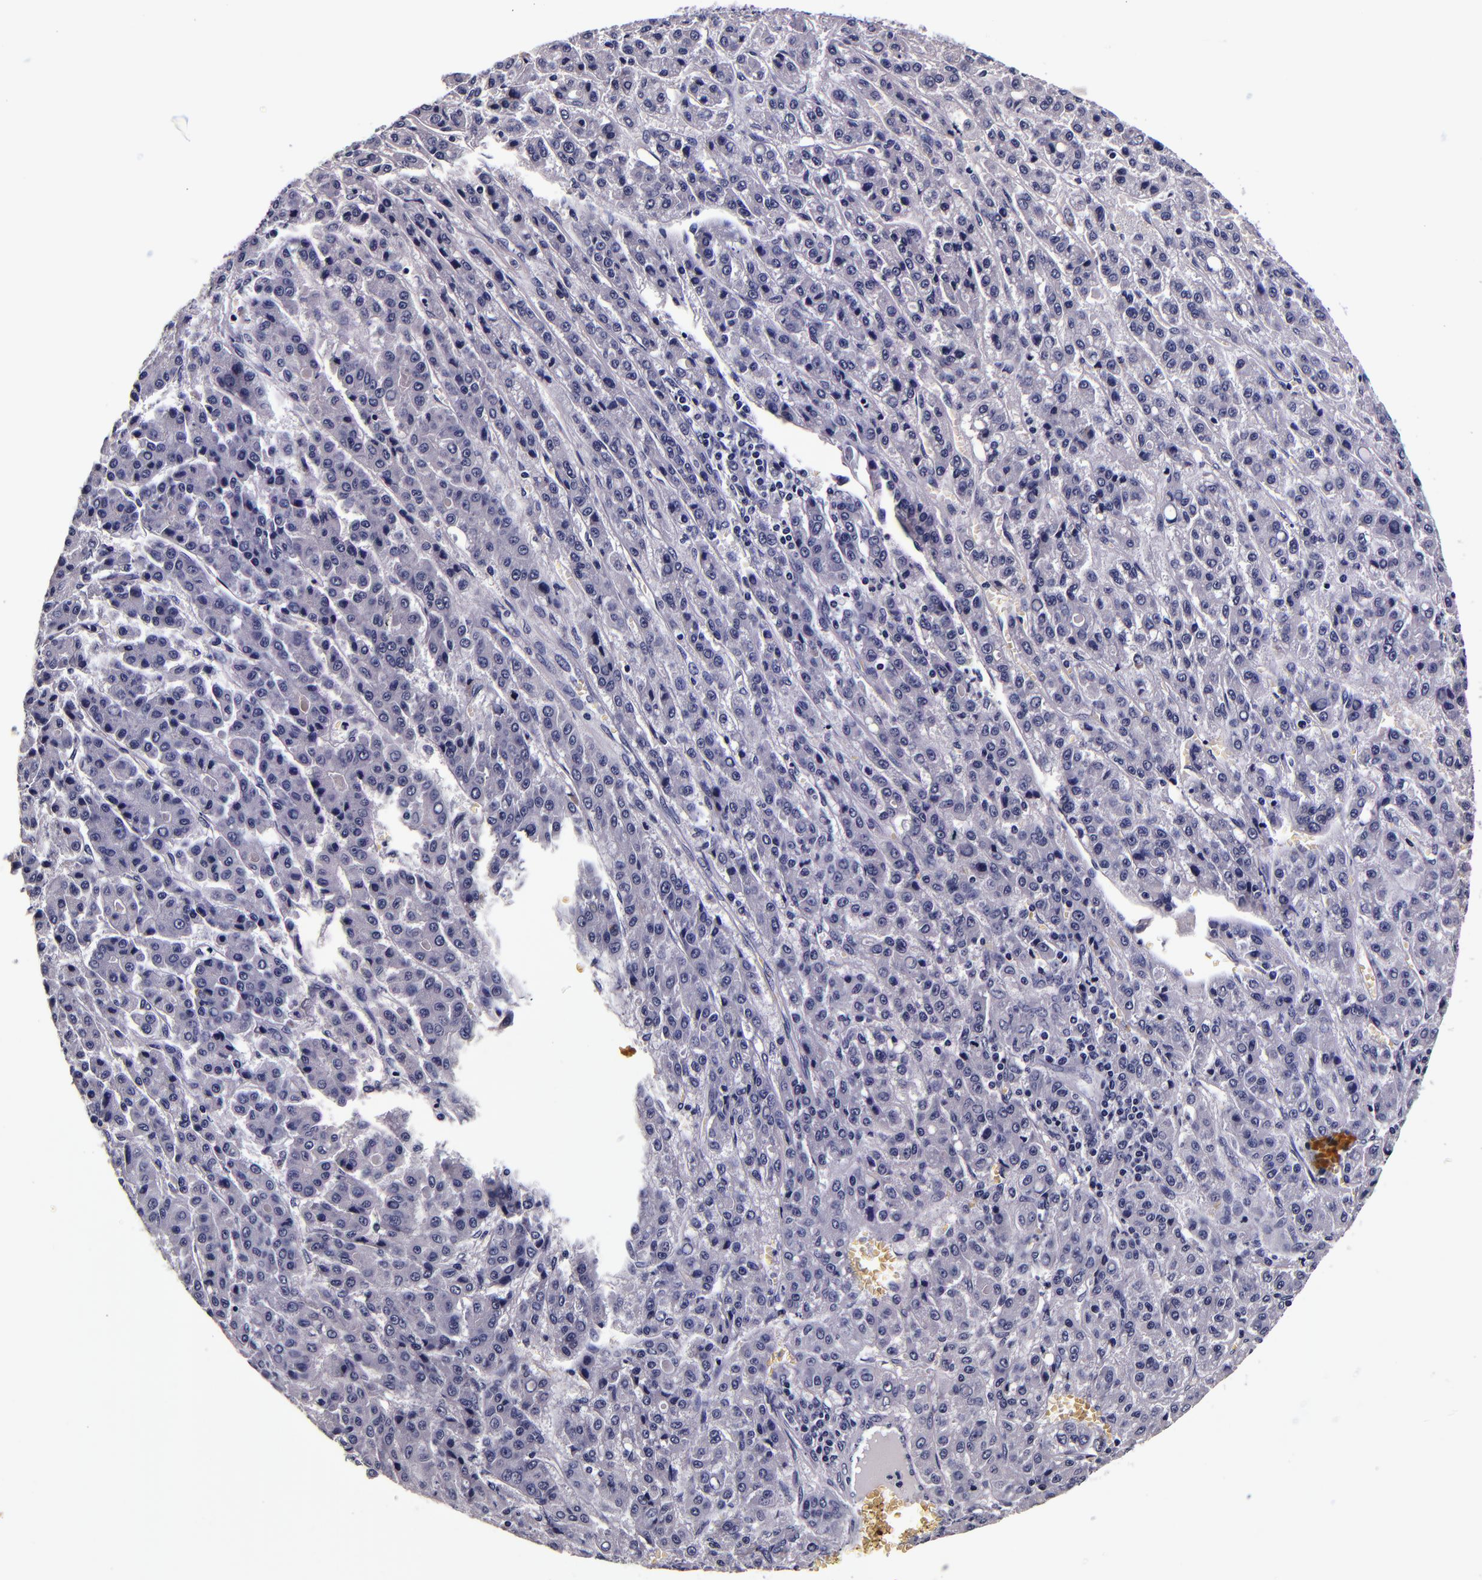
{"staining": {"intensity": "negative", "quantity": "none", "location": "none"}, "tissue": "liver cancer", "cell_type": "Tumor cells", "image_type": "cancer", "snomed": [{"axis": "morphology", "description": "Carcinoma, Hepatocellular, NOS"}, {"axis": "topography", "description": "Liver"}], "caption": "DAB (3,3'-diaminobenzidine) immunohistochemical staining of human liver cancer shows no significant staining in tumor cells. (DAB IHC visualized using brightfield microscopy, high magnification).", "gene": "FBN1", "patient": {"sex": "male", "age": 70}}